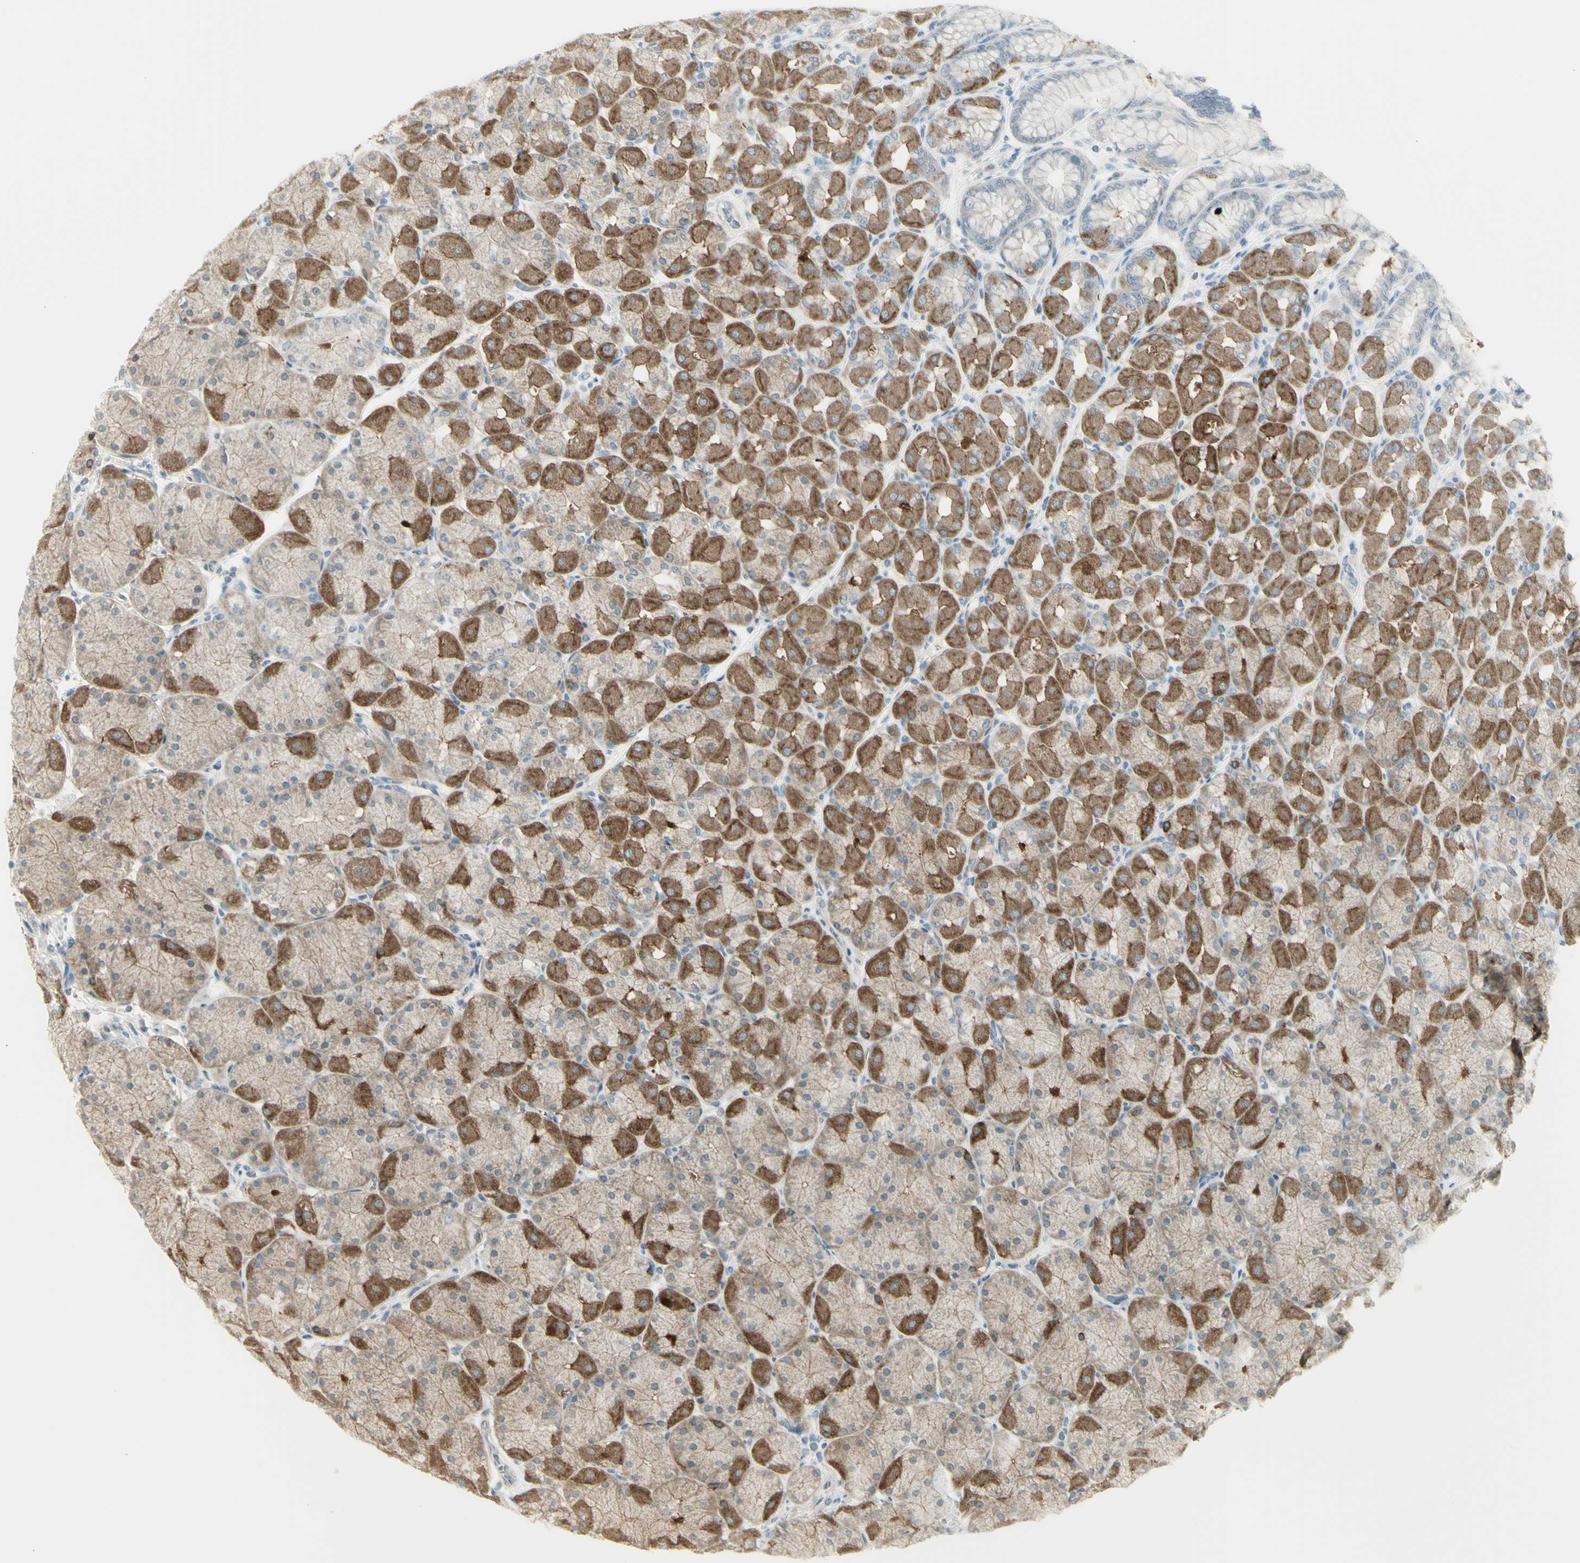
{"staining": {"intensity": "moderate", "quantity": "<25%", "location": "cytoplasmic/membranous"}, "tissue": "stomach", "cell_type": "Glandular cells", "image_type": "normal", "snomed": [{"axis": "morphology", "description": "Normal tissue, NOS"}, {"axis": "topography", "description": "Stomach, upper"}], "caption": "Normal stomach shows moderate cytoplasmic/membranous staining in about <25% of glandular cells, visualized by immunohistochemistry.", "gene": "SH3GL2", "patient": {"sex": "female", "age": 56}}